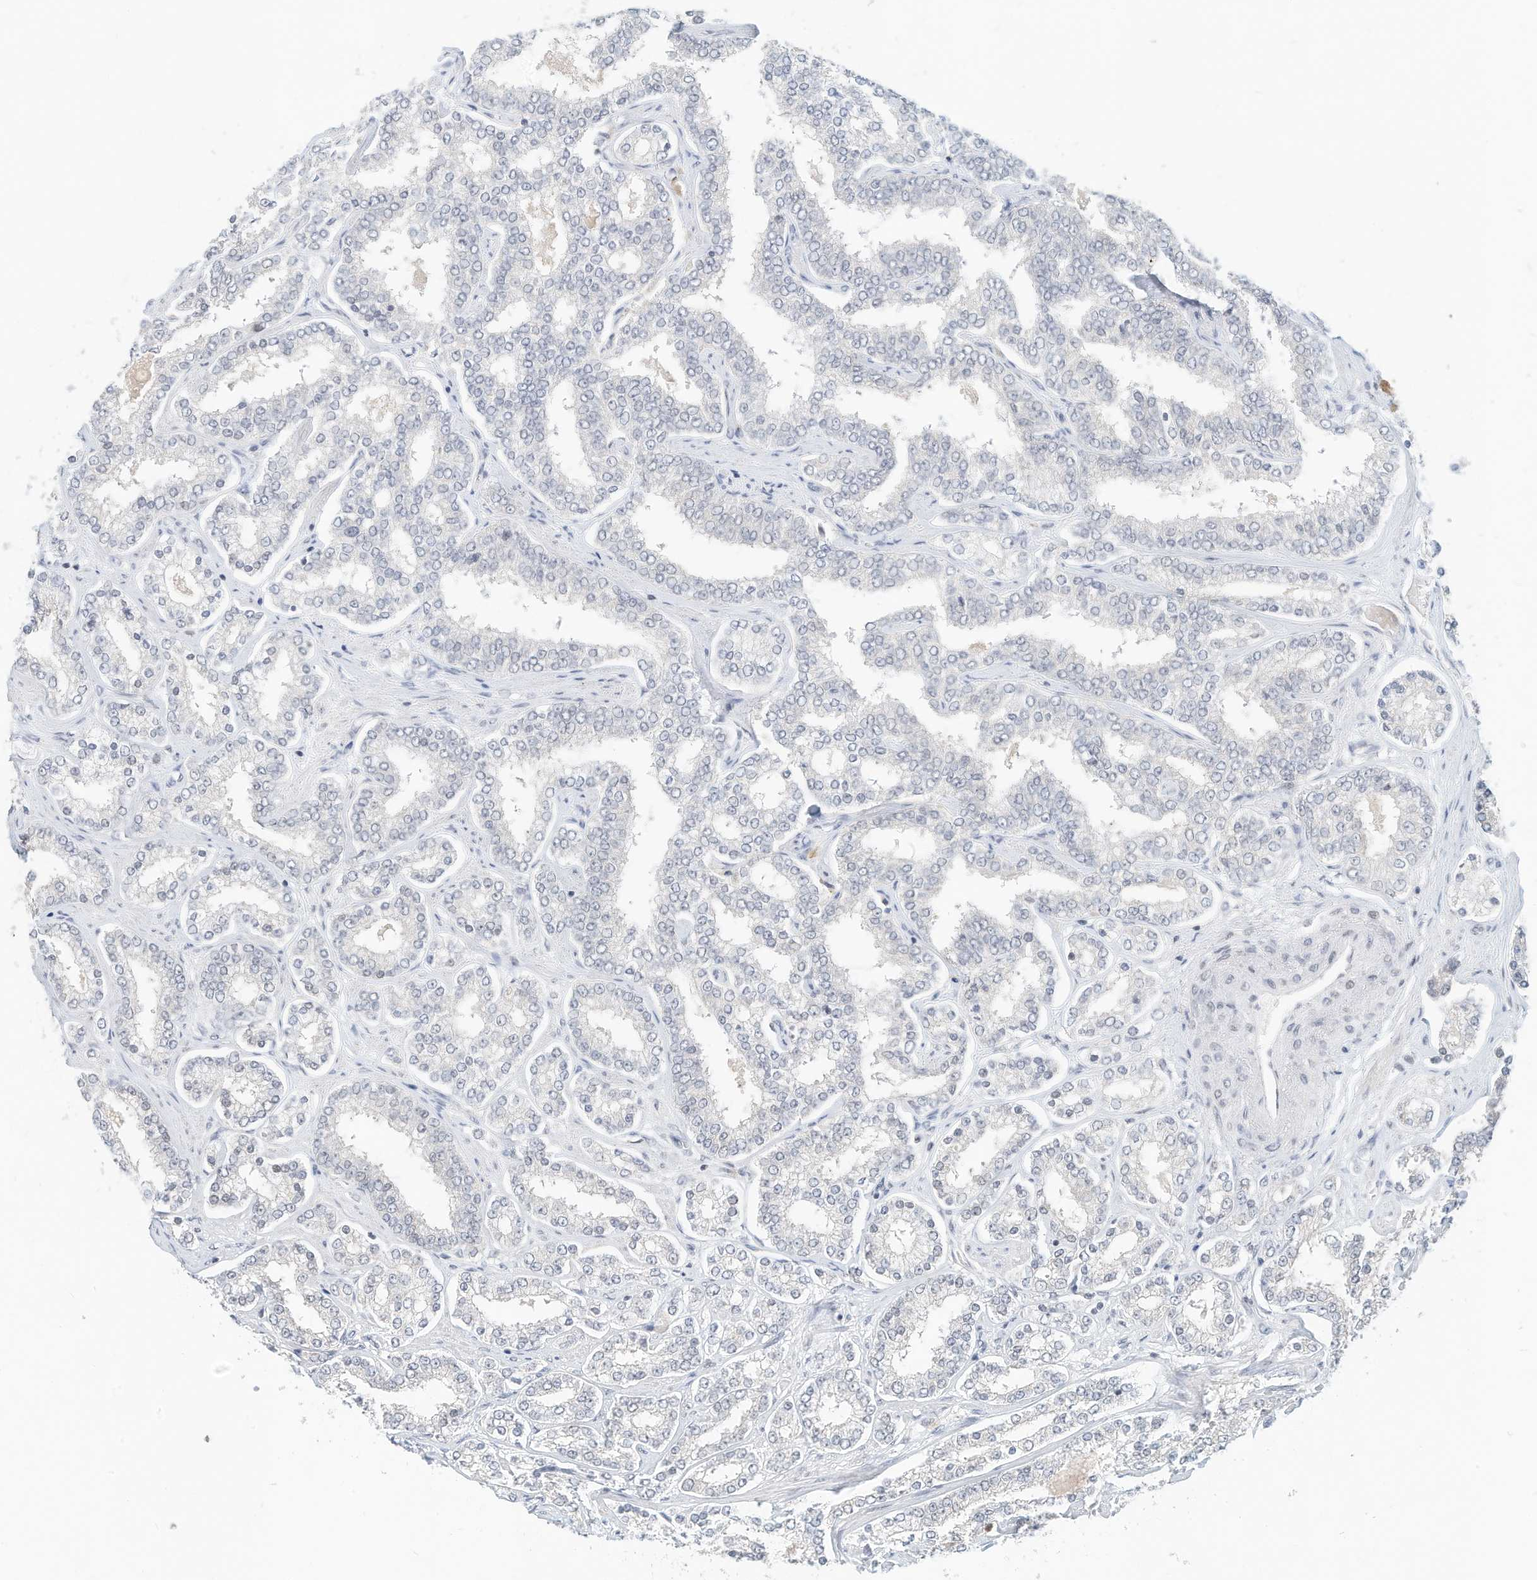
{"staining": {"intensity": "negative", "quantity": "none", "location": "none"}, "tissue": "prostate cancer", "cell_type": "Tumor cells", "image_type": "cancer", "snomed": [{"axis": "morphology", "description": "Normal tissue, NOS"}, {"axis": "morphology", "description": "Adenocarcinoma, High grade"}, {"axis": "topography", "description": "Prostate"}], "caption": "Immunohistochemistry of human adenocarcinoma (high-grade) (prostate) displays no staining in tumor cells.", "gene": "OGT", "patient": {"sex": "male", "age": 83}}